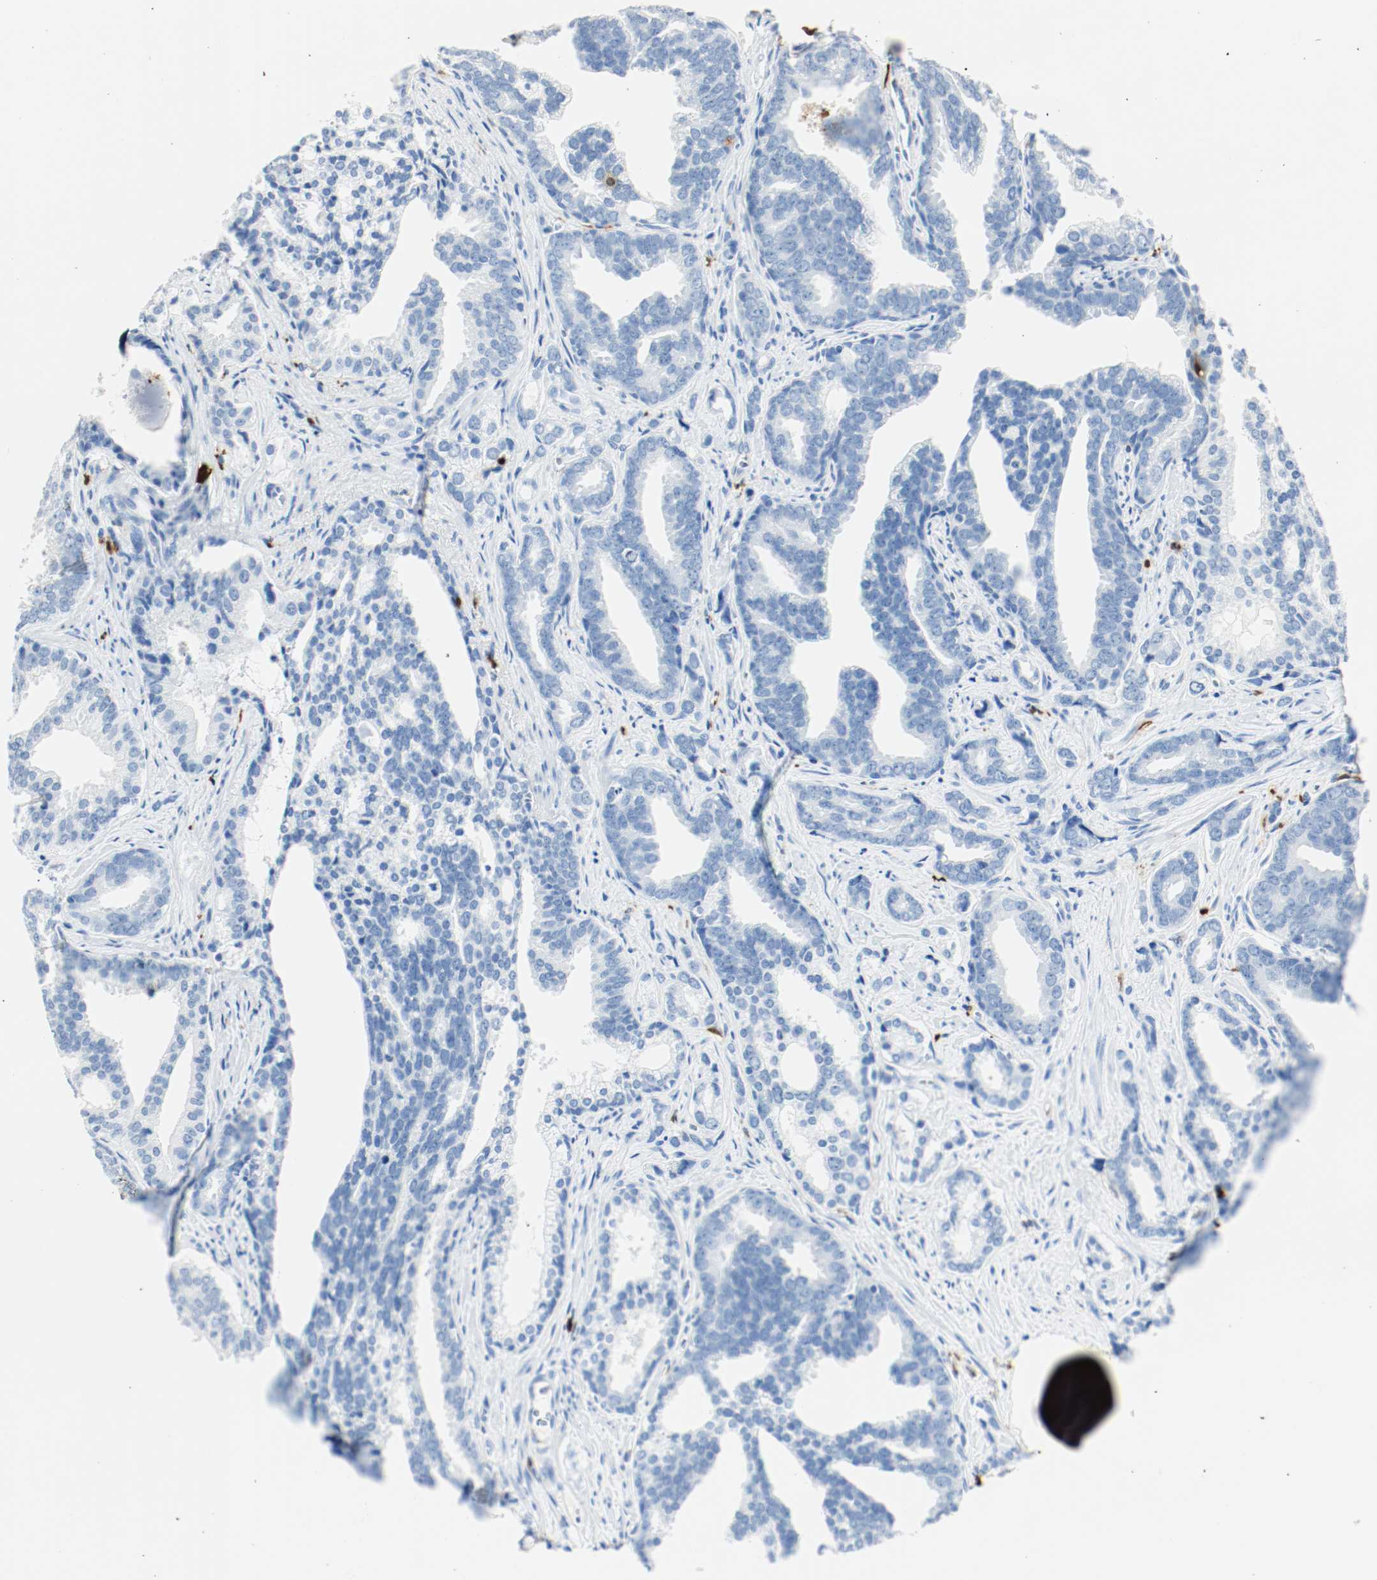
{"staining": {"intensity": "negative", "quantity": "none", "location": "none"}, "tissue": "prostate cancer", "cell_type": "Tumor cells", "image_type": "cancer", "snomed": [{"axis": "morphology", "description": "Adenocarcinoma, High grade"}, {"axis": "topography", "description": "Prostate"}], "caption": "A high-resolution photomicrograph shows immunohistochemistry (IHC) staining of adenocarcinoma (high-grade) (prostate), which exhibits no significant positivity in tumor cells.", "gene": "S100A9", "patient": {"sex": "male", "age": 67}}